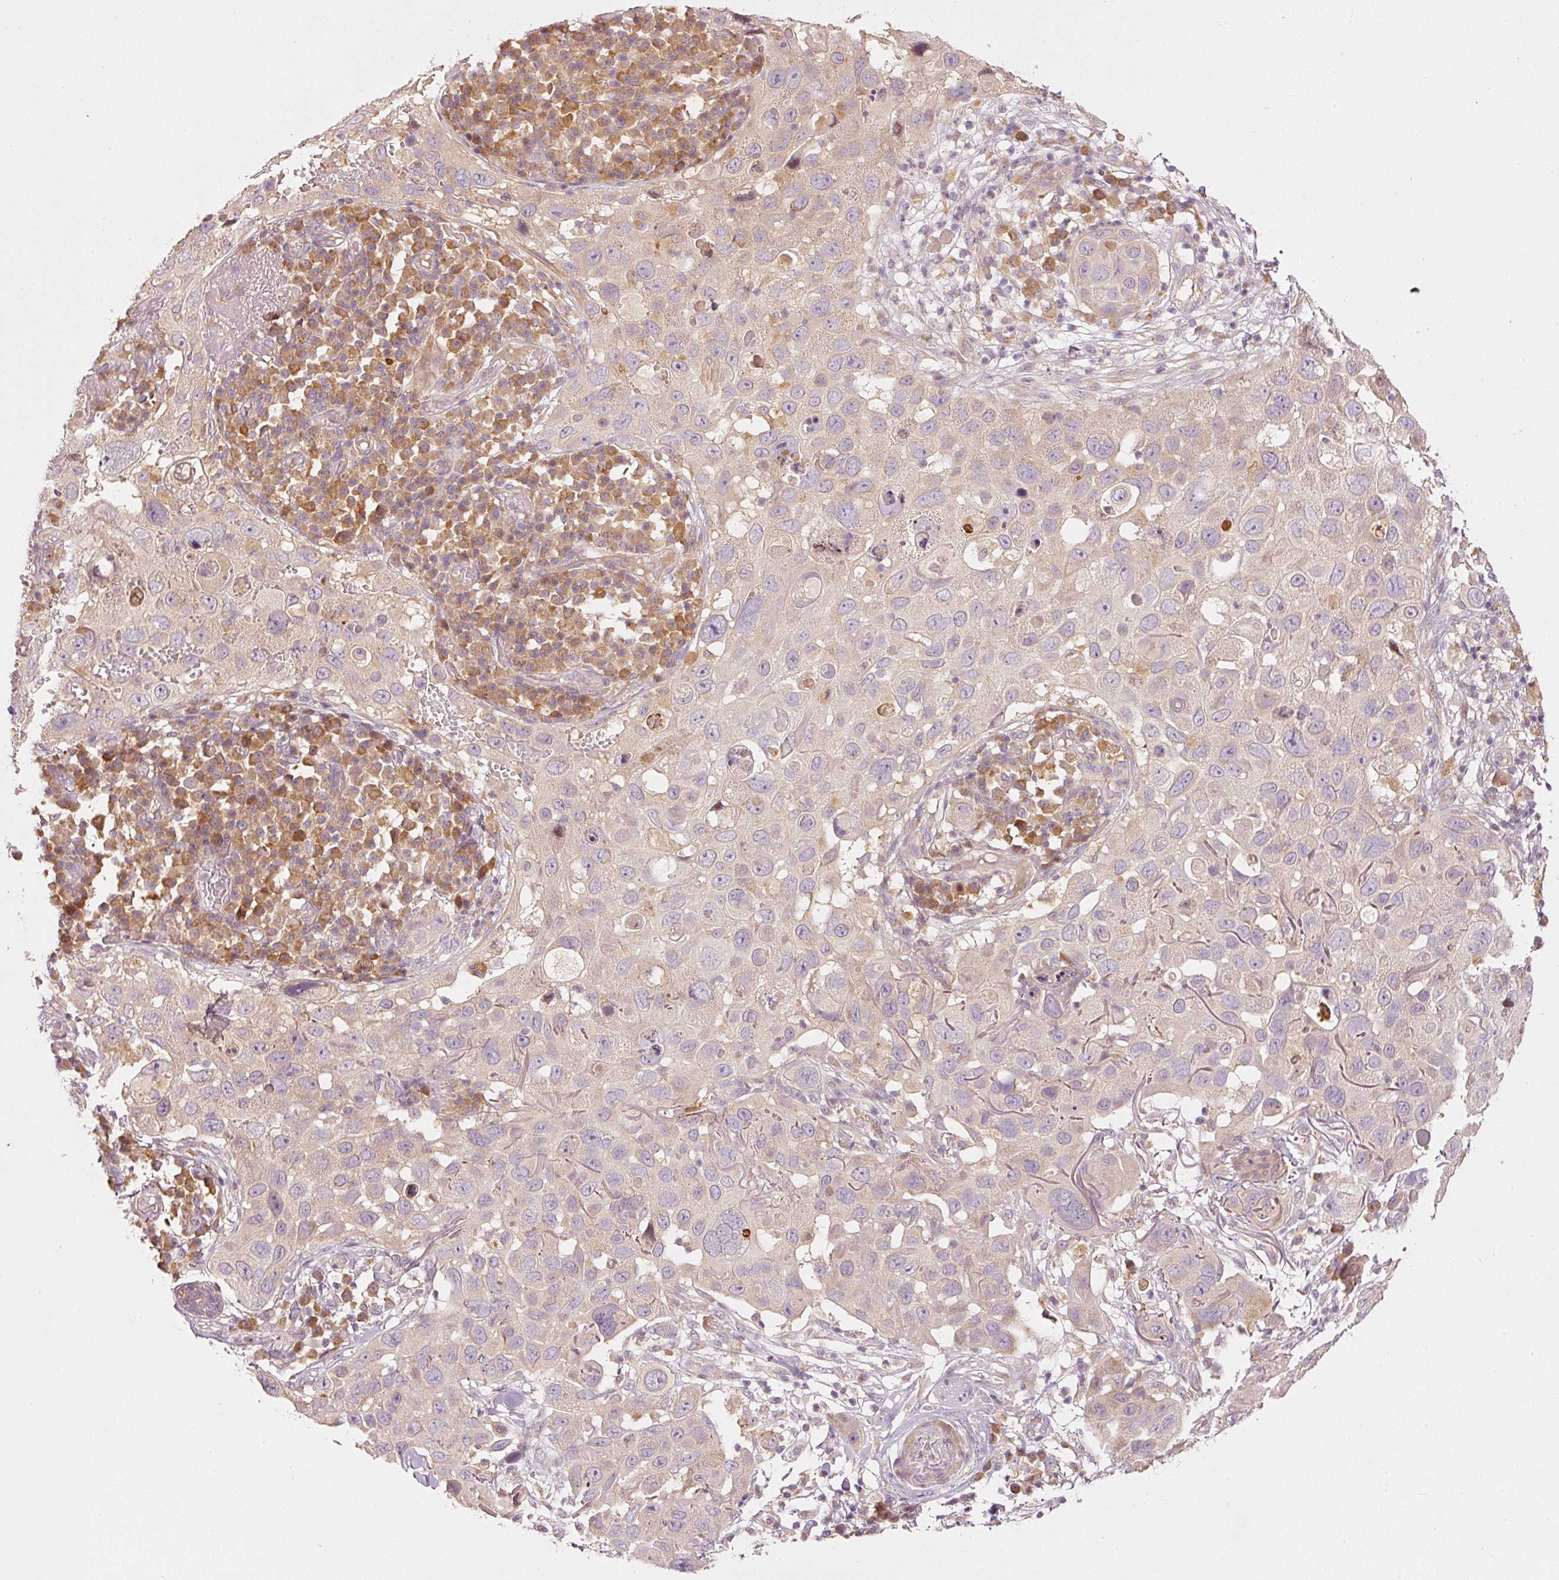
{"staining": {"intensity": "negative", "quantity": "none", "location": "none"}, "tissue": "skin cancer", "cell_type": "Tumor cells", "image_type": "cancer", "snomed": [{"axis": "morphology", "description": "Squamous cell carcinoma in situ, NOS"}, {"axis": "morphology", "description": "Squamous cell carcinoma, NOS"}, {"axis": "topography", "description": "Skin"}], "caption": "The immunohistochemistry micrograph has no significant positivity in tumor cells of skin cancer tissue. (DAB (3,3'-diaminobenzidine) immunohistochemistry (IHC) visualized using brightfield microscopy, high magnification).", "gene": "MAP10", "patient": {"sex": "male", "age": 93}}